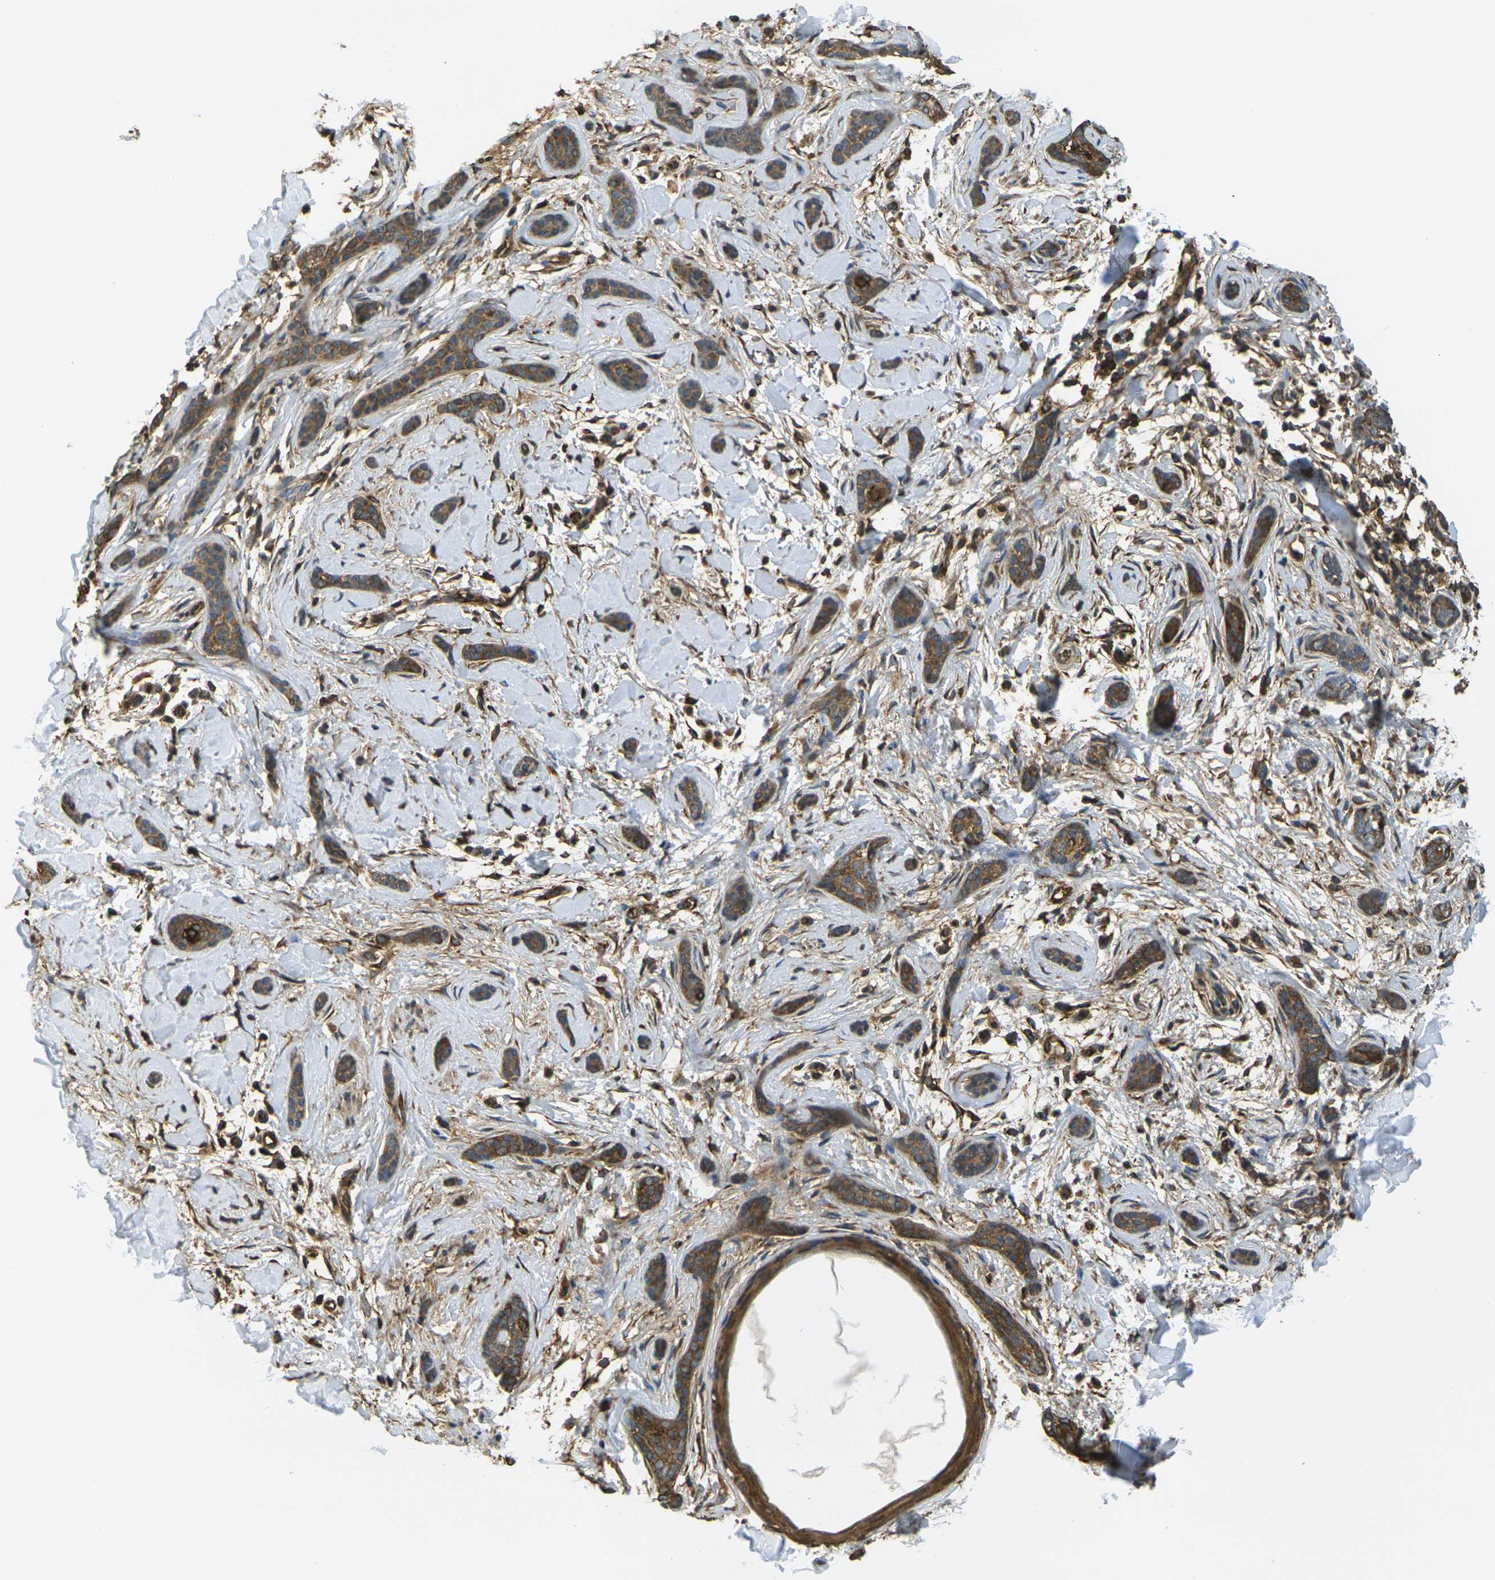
{"staining": {"intensity": "strong", "quantity": ">75%", "location": "cytoplasmic/membranous"}, "tissue": "skin cancer", "cell_type": "Tumor cells", "image_type": "cancer", "snomed": [{"axis": "morphology", "description": "Basal cell carcinoma"}, {"axis": "topography", "description": "Skin"}], "caption": "Tumor cells display high levels of strong cytoplasmic/membranous positivity in approximately >75% of cells in human basal cell carcinoma (skin). (DAB (3,3'-diaminobenzidine) = brown stain, brightfield microscopy at high magnification).", "gene": "CAST", "patient": {"sex": "female", "age": 58}}